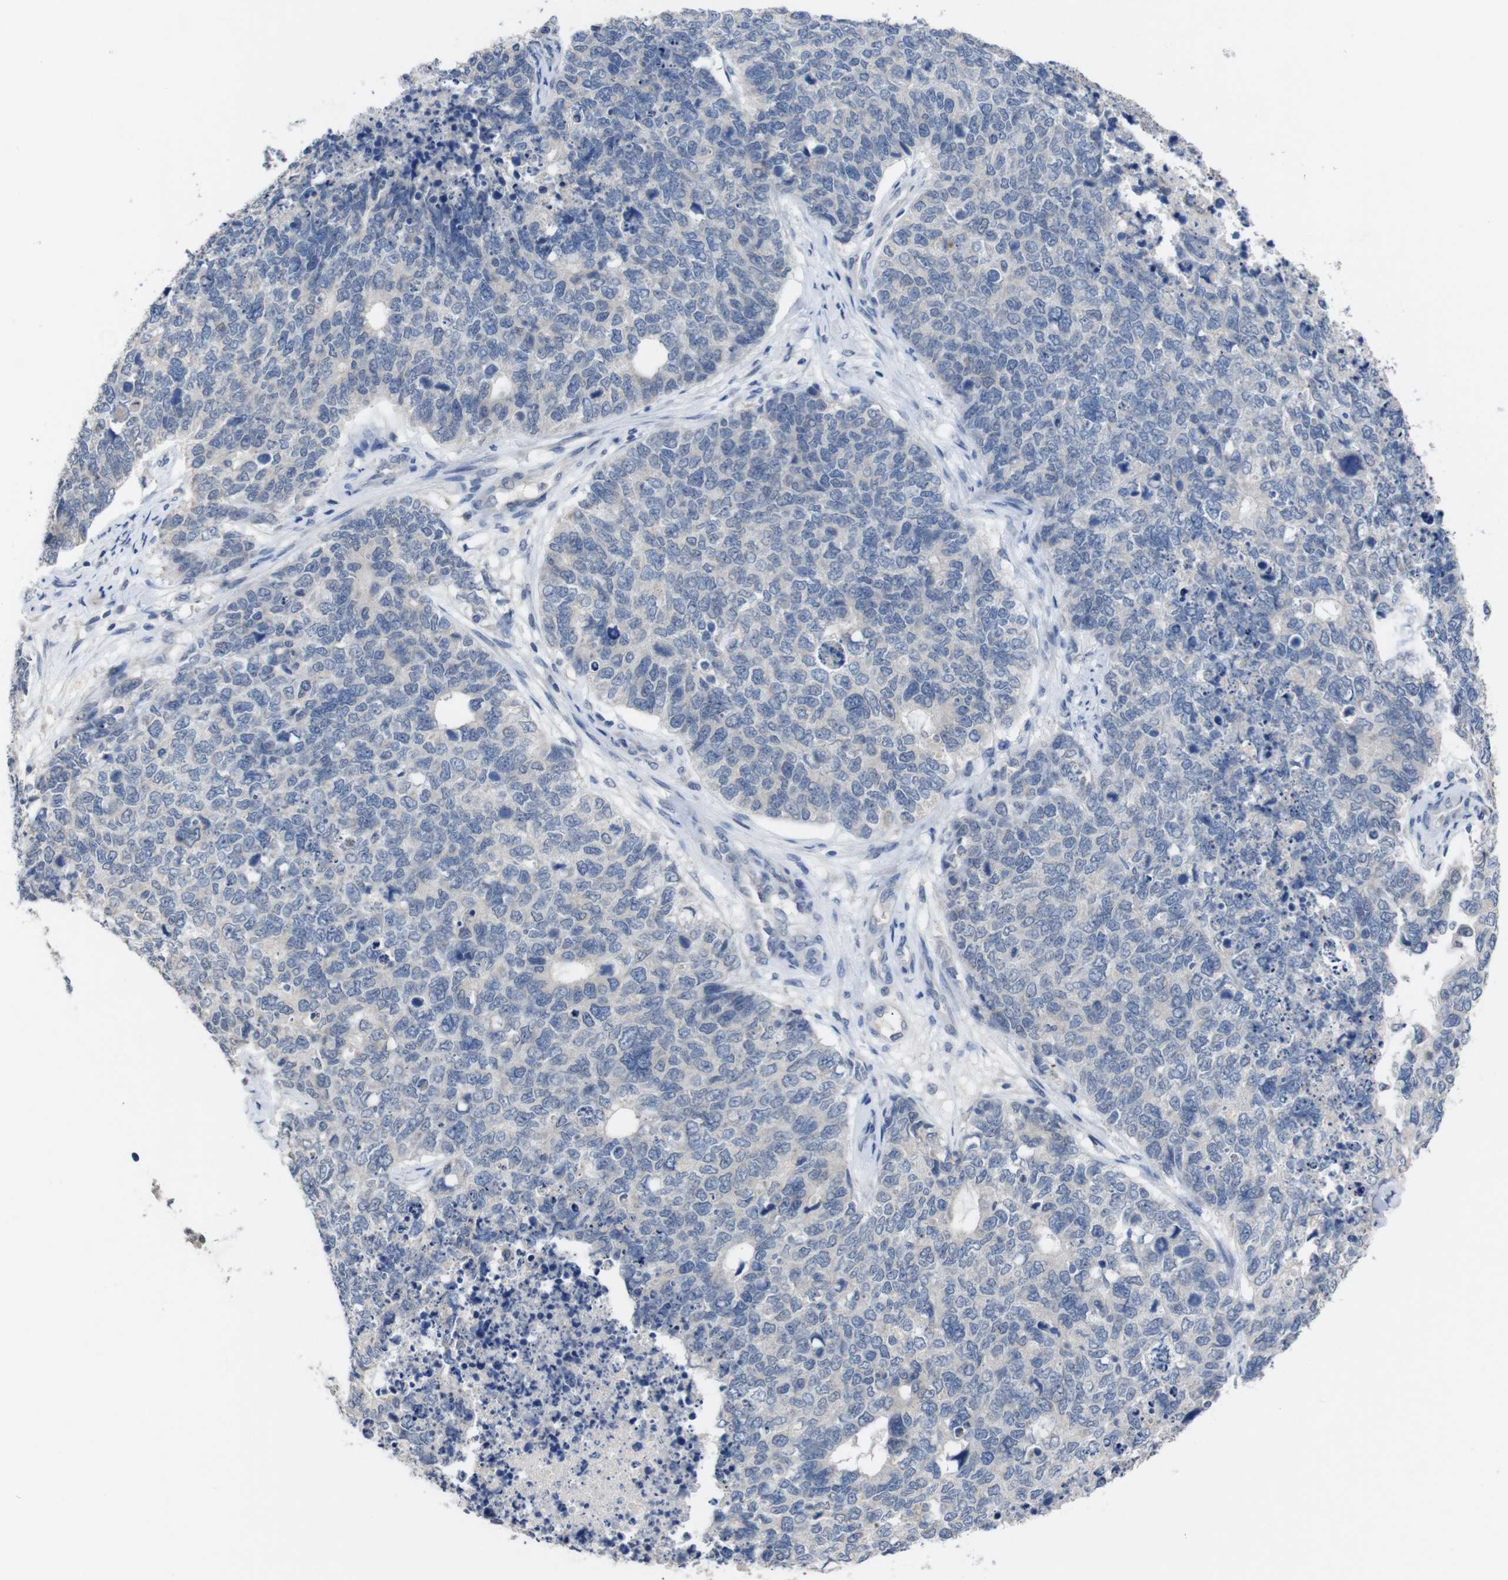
{"staining": {"intensity": "negative", "quantity": "none", "location": "none"}, "tissue": "cervical cancer", "cell_type": "Tumor cells", "image_type": "cancer", "snomed": [{"axis": "morphology", "description": "Squamous cell carcinoma, NOS"}, {"axis": "topography", "description": "Cervix"}], "caption": "High magnification brightfield microscopy of cervical cancer (squamous cell carcinoma) stained with DAB (3,3'-diaminobenzidine) (brown) and counterstained with hematoxylin (blue): tumor cells show no significant positivity.", "gene": "HNF1A", "patient": {"sex": "female", "age": 63}}